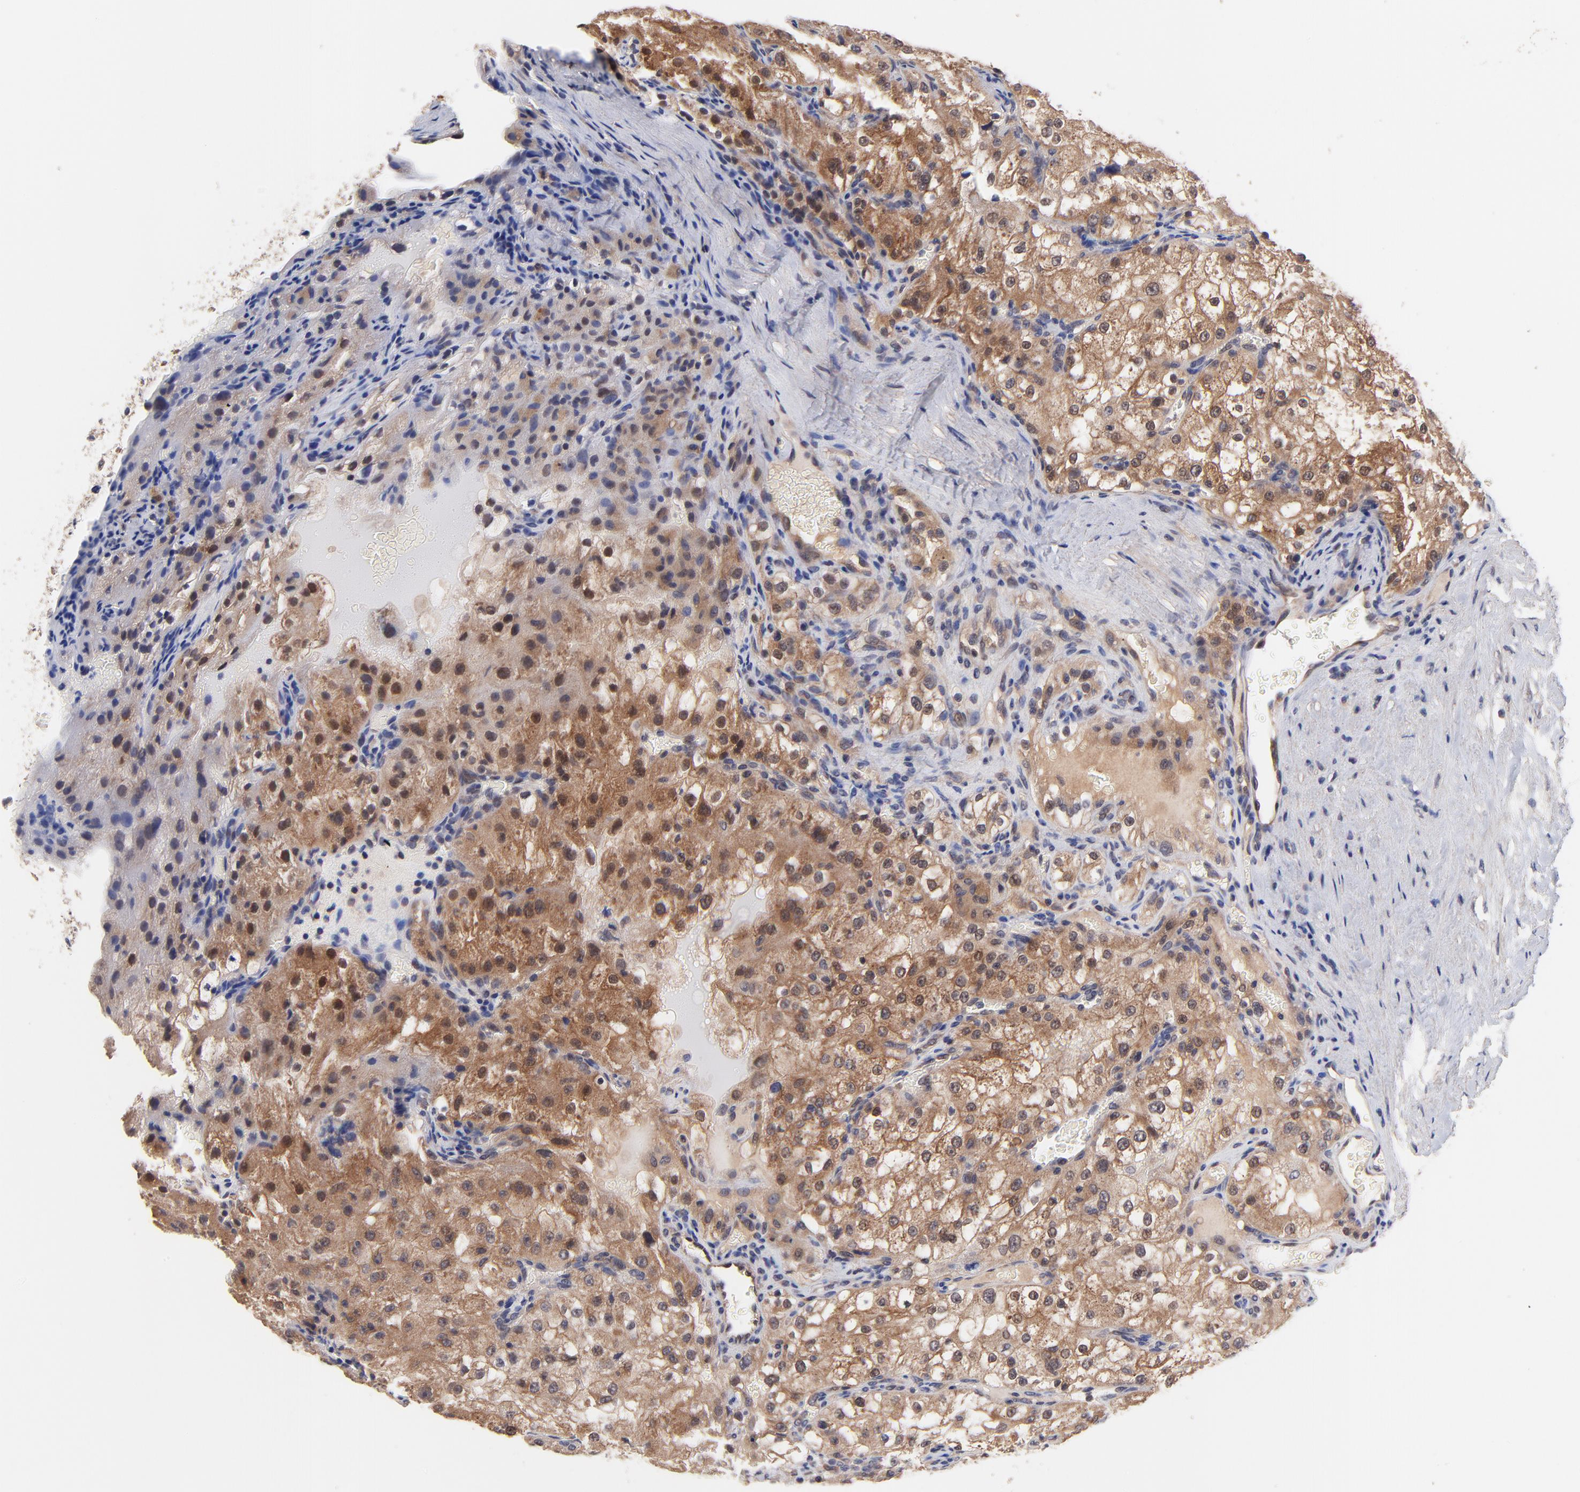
{"staining": {"intensity": "moderate", "quantity": ">75%", "location": "cytoplasmic/membranous"}, "tissue": "renal cancer", "cell_type": "Tumor cells", "image_type": "cancer", "snomed": [{"axis": "morphology", "description": "Adenocarcinoma, NOS"}, {"axis": "topography", "description": "Kidney"}], "caption": "The immunohistochemical stain highlights moderate cytoplasmic/membranous positivity in tumor cells of renal cancer (adenocarcinoma) tissue.", "gene": "BAIAP2L2", "patient": {"sex": "female", "age": 74}}